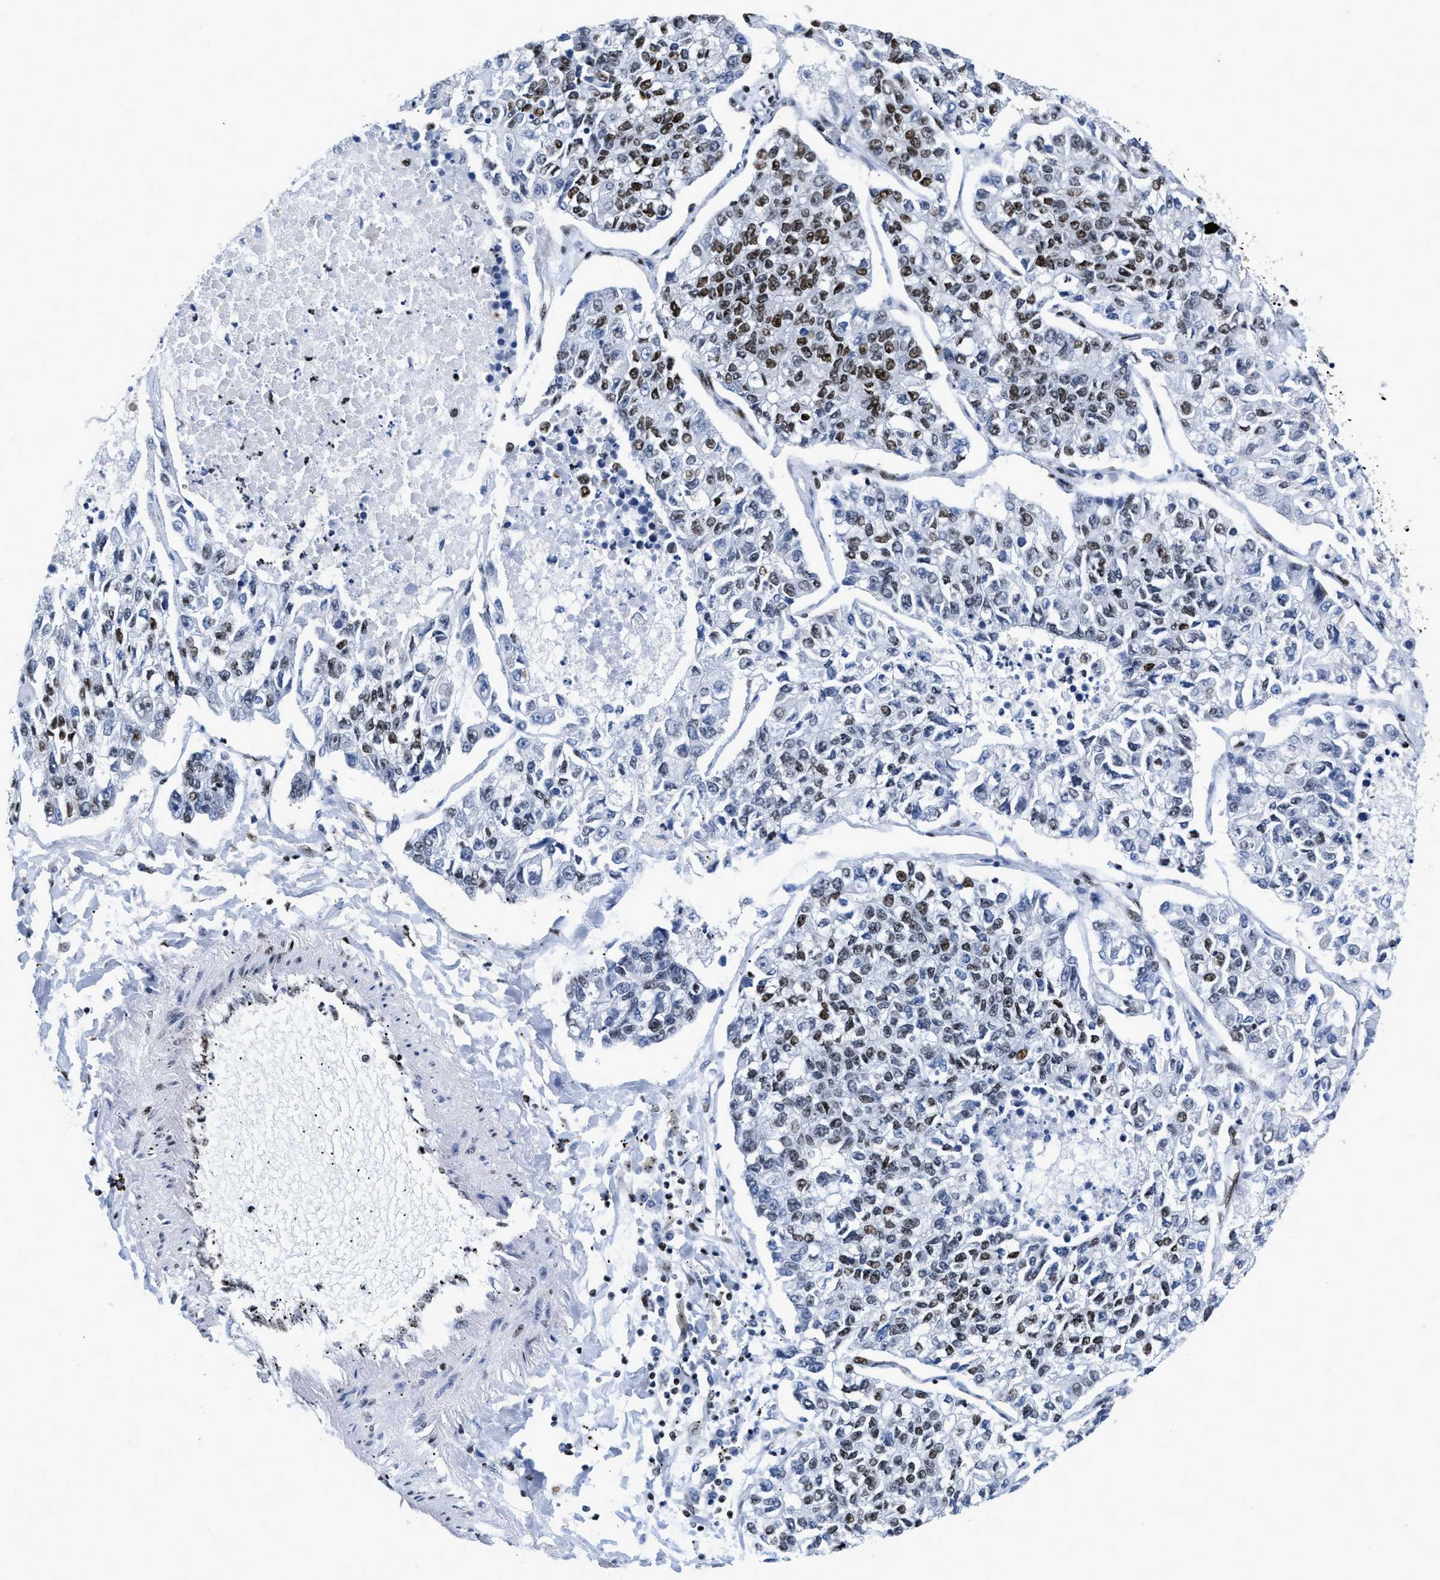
{"staining": {"intensity": "strong", "quantity": "25%-75%", "location": "nuclear"}, "tissue": "lung cancer", "cell_type": "Tumor cells", "image_type": "cancer", "snomed": [{"axis": "morphology", "description": "Adenocarcinoma, NOS"}, {"axis": "topography", "description": "Lung"}], "caption": "Brown immunohistochemical staining in human adenocarcinoma (lung) exhibits strong nuclear staining in about 25%-75% of tumor cells. Nuclei are stained in blue.", "gene": "CREB1", "patient": {"sex": "male", "age": 49}}